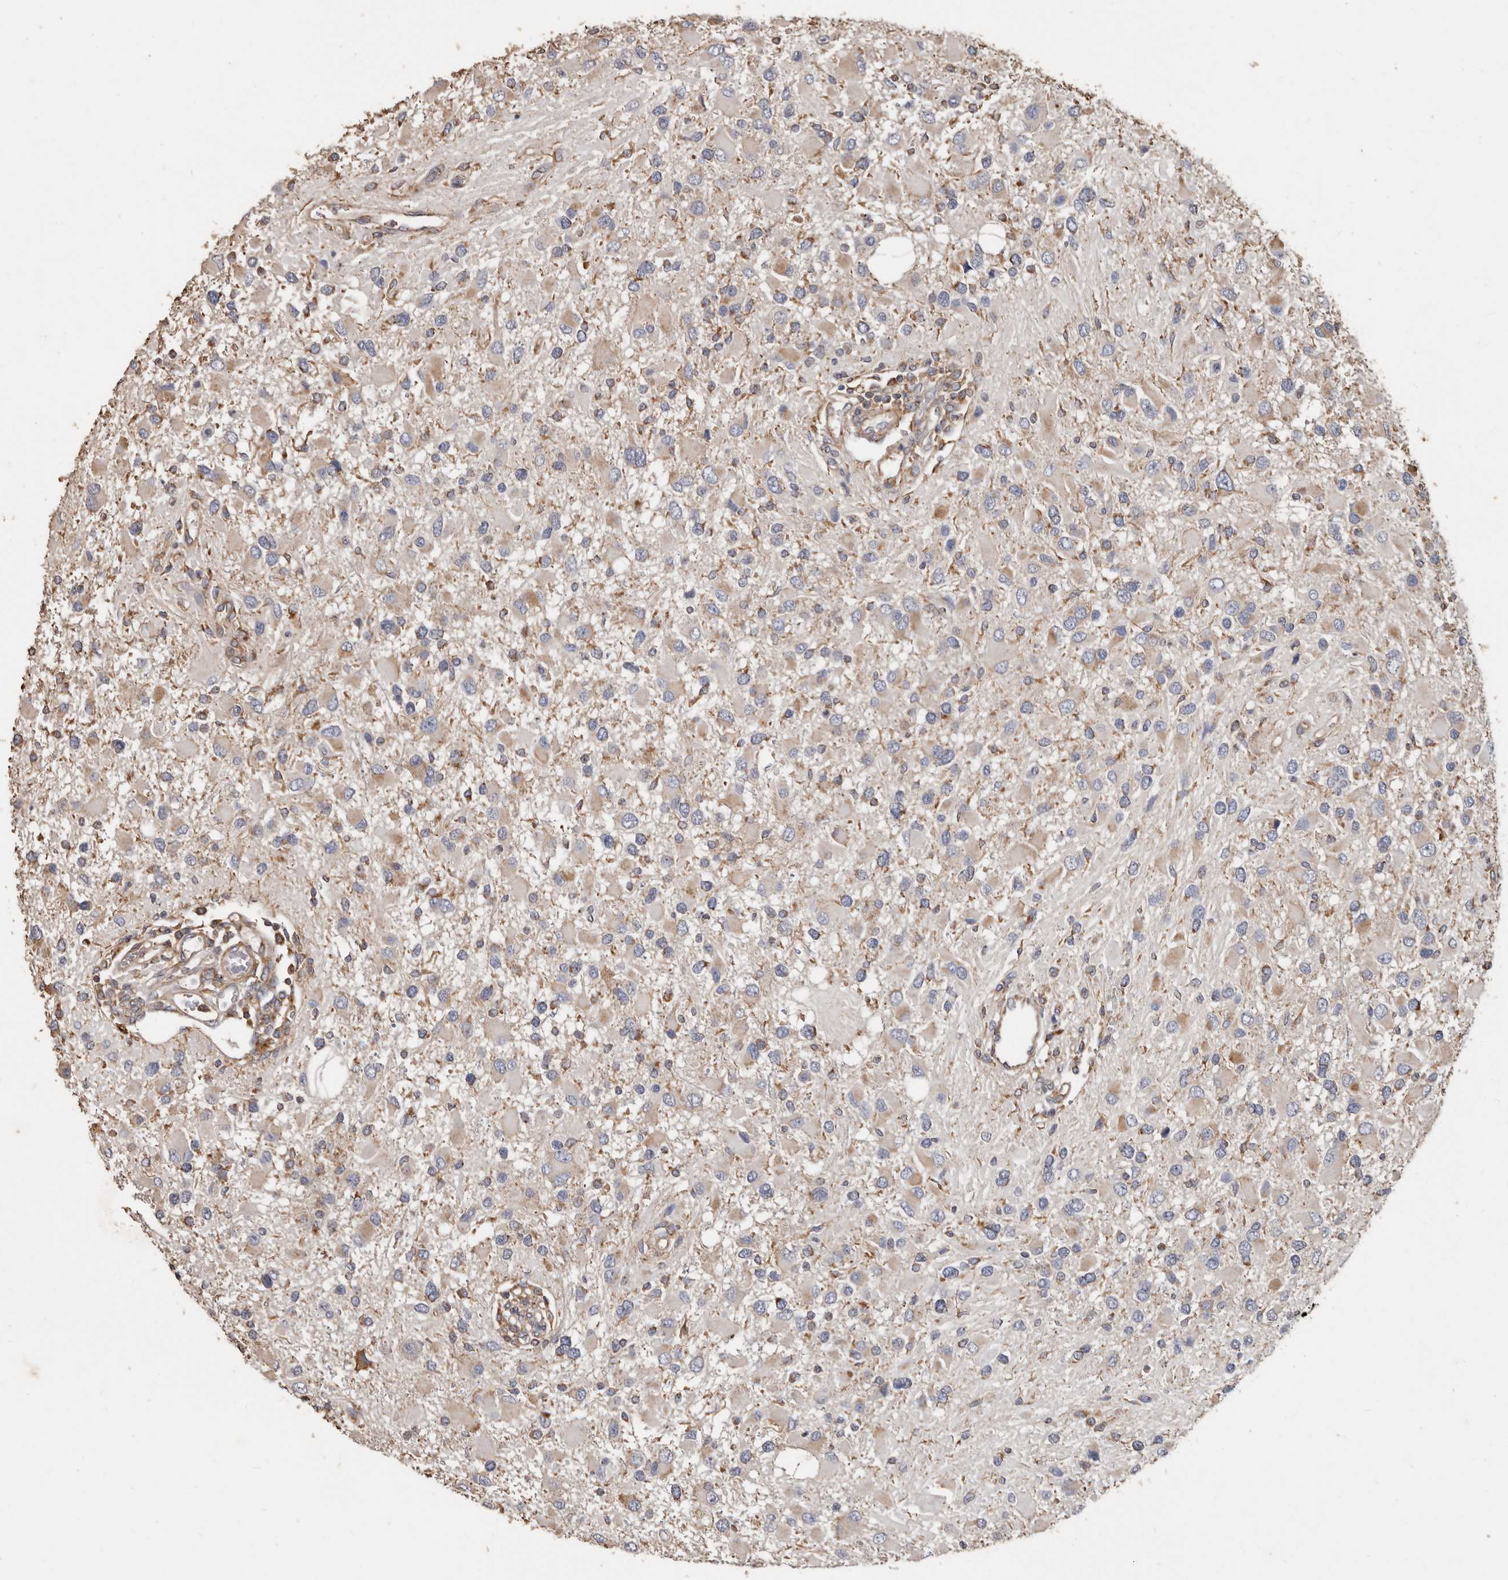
{"staining": {"intensity": "weak", "quantity": "<25%", "location": "cytoplasmic/membranous"}, "tissue": "glioma", "cell_type": "Tumor cells", "image_type": "cancer", "snomed": [{"axis": "morphology", "description": "Glioma, malignant, High grade"}, {"axis": "topography", "description": "Brain"}], "caption": "High-grade glioma (malignant) stained for a protein using immunohistochemistry shows no positivity tumor cells.", "gene": "OSGIN2", "patient": {"sex": "male", "age": 53}}